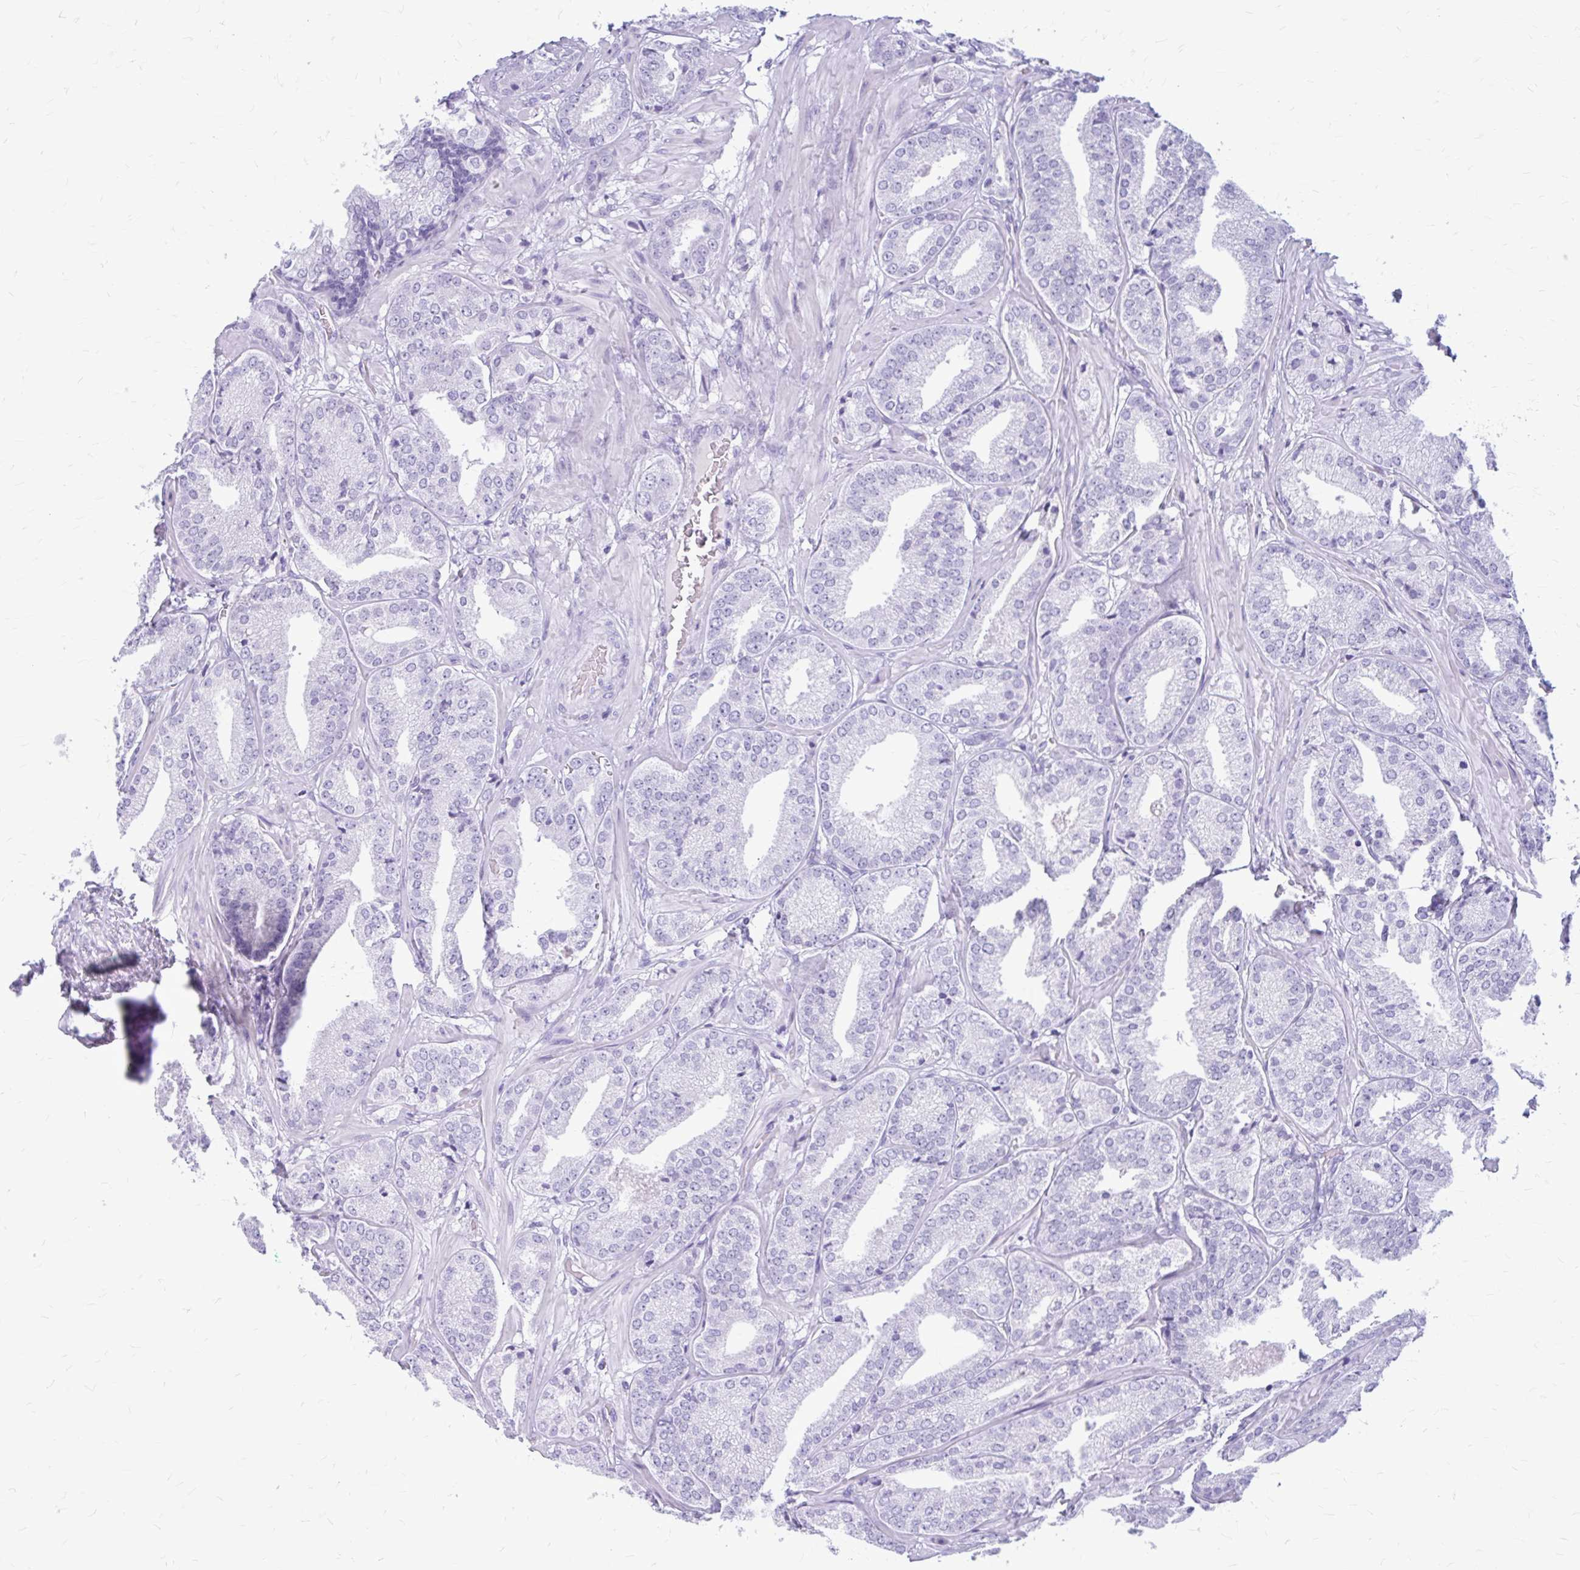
{"staining": {"intensity": "negative", "quantity": "none", "location": "none"}, "tissue": "prostate cancer", "cell_type": "Tumor cells", "image_type": "cancer", "snomed": [{"axis": "morphology", "description": "Adenocarcinoma, High grade"}, {"axis": "topography", "description": "Prostate"}], "caption": "A micrograph of prostate cancer (adenocarcinoma (high-grade)) stained for a protein shows no brown staining in tumor cells.", "gene": "KLHDC7A", "patient": {"sex": "male", "age": 63}}